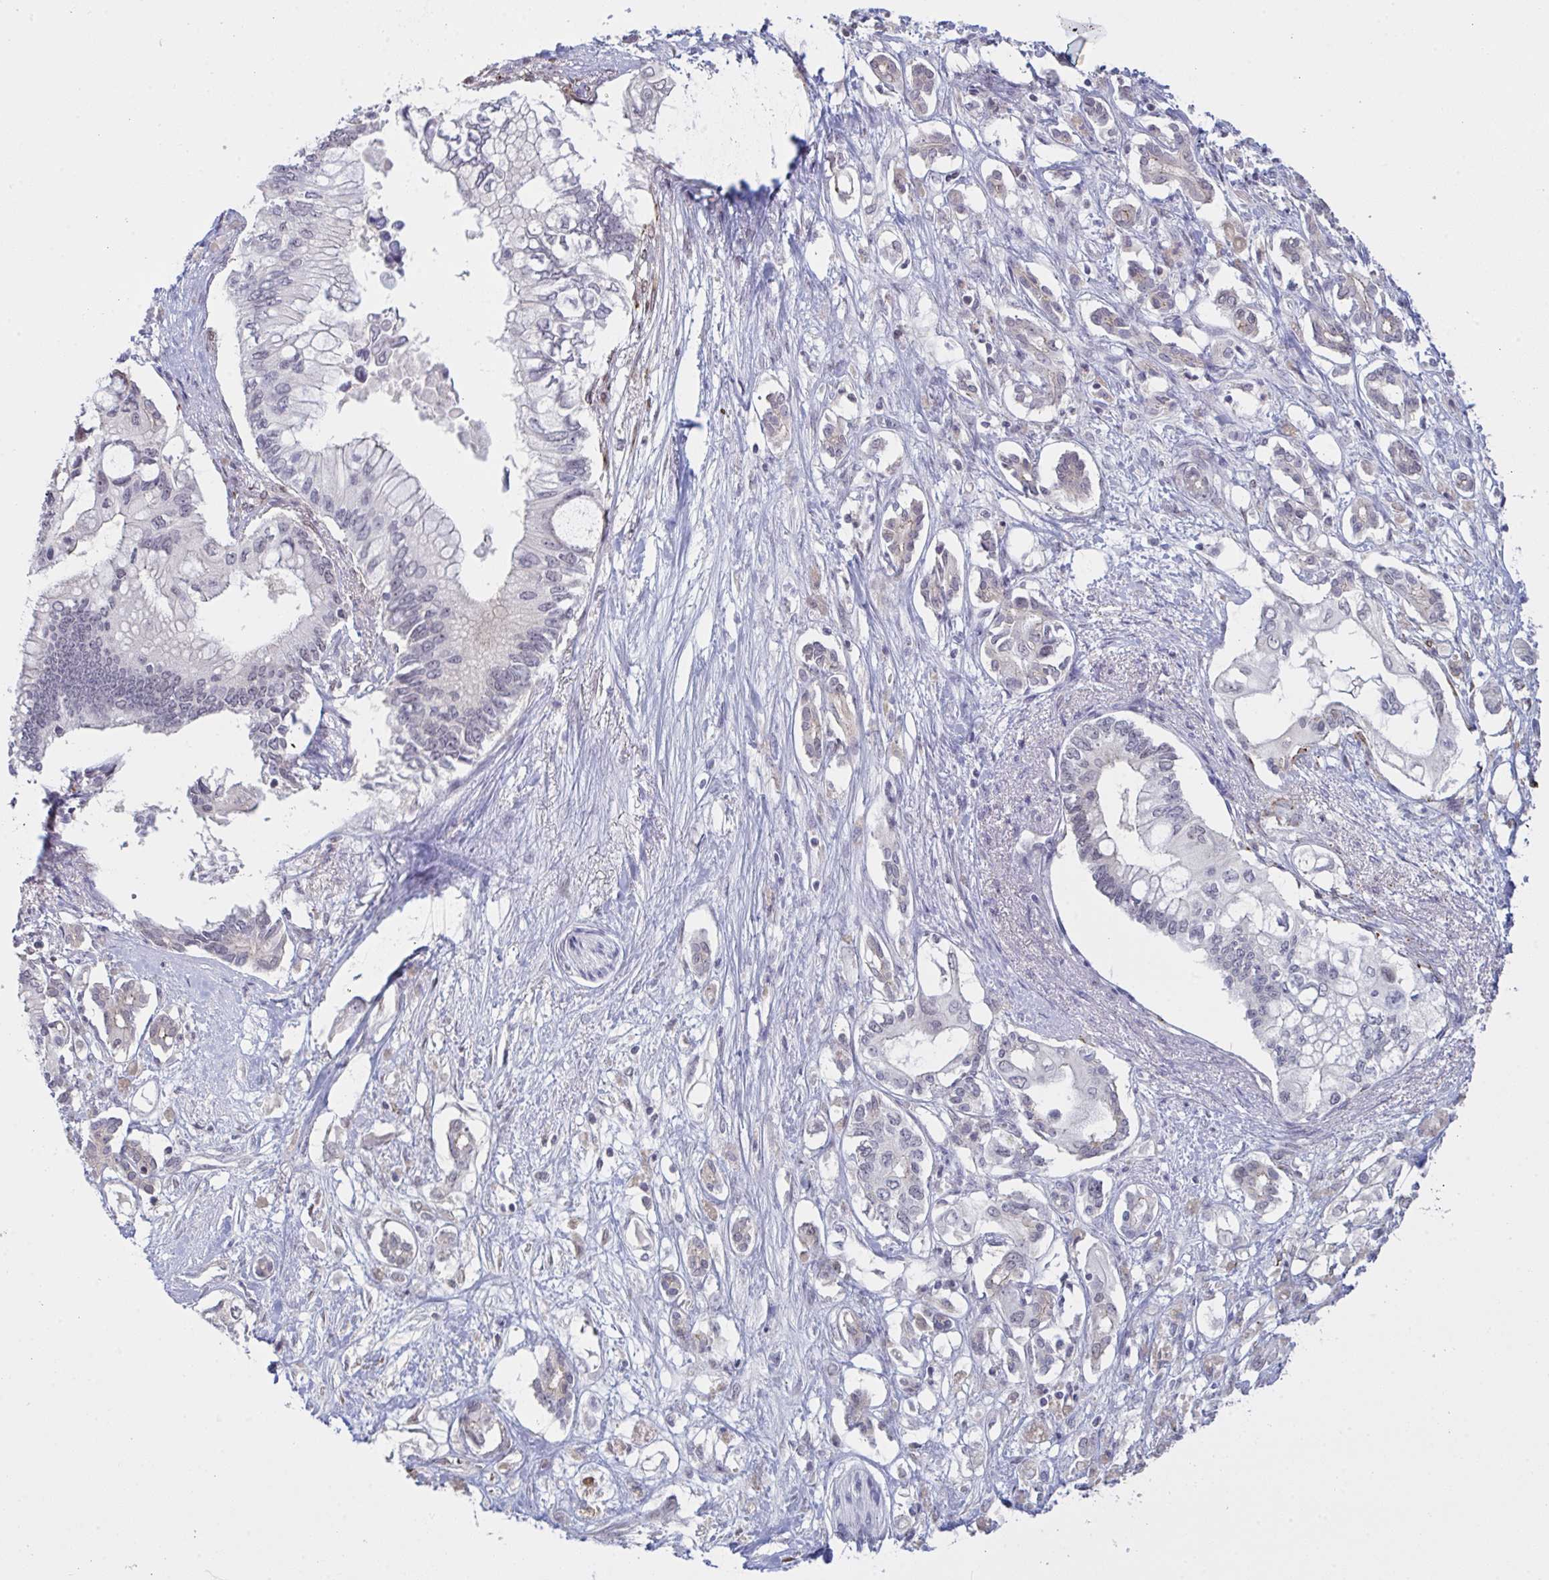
{"staining": {"intensity": "negative", "quantity": "none", "location": "none"}, "tissue": "pancreatic cancer", "cell_type": "Tumor cells", "image_type": "cancer", "snomed": [{"axis": "morphology", "description": "Adenocarcinoma, NOS"}, {"axis": "topography", "description": "Pancreas"}], "caption": "This photomicrograph is of pancreatic cancer (adenocarcinoma) stained with immunohistochemistry (IHC) to label a protein in brown with the nuclei are counter-stained blue. There is no expression in tumor cells.", "gene": "ZNF784", "patient": {"sex": "female", "age": 63}}